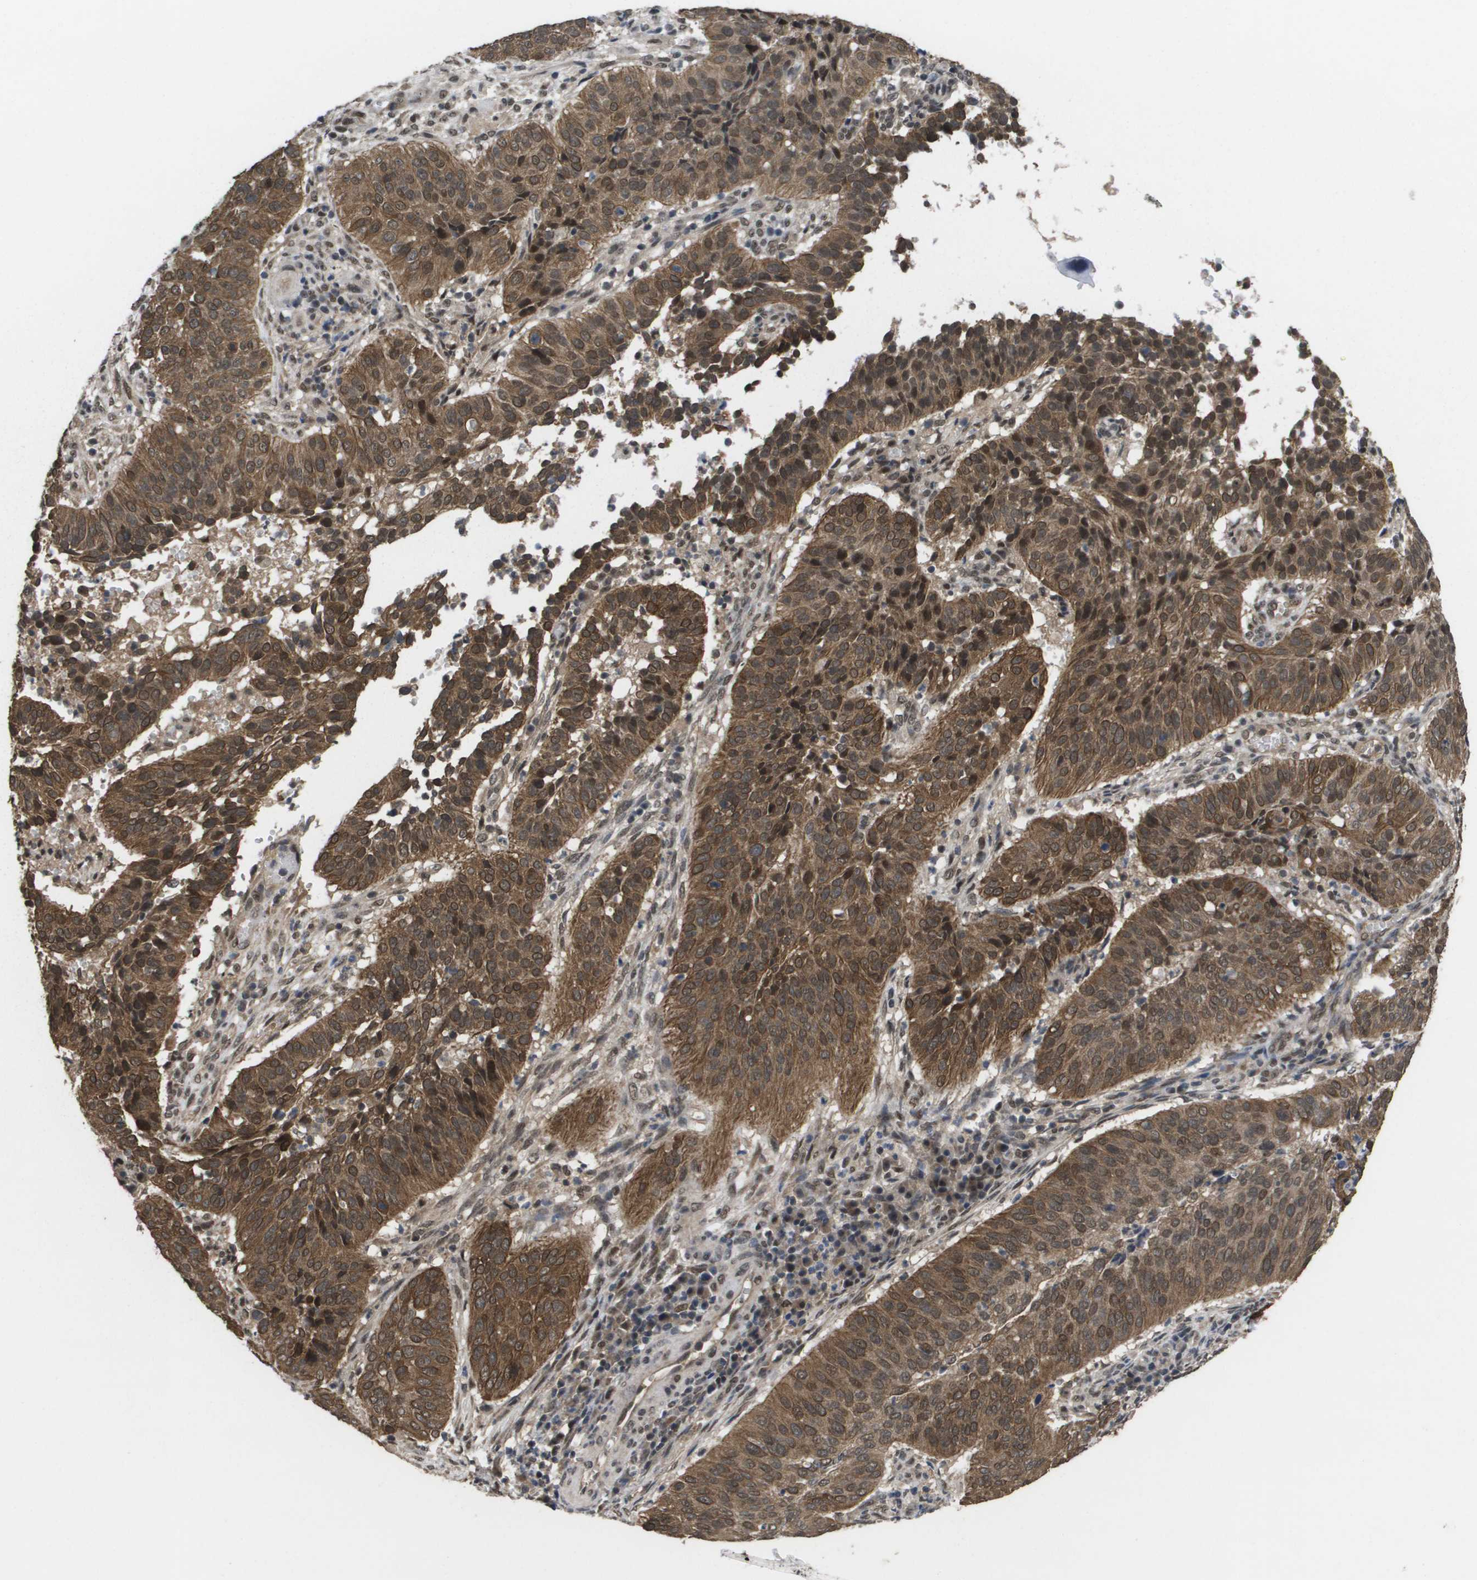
{"staining": {"intensity": "moderate", "quantity": ">75%", "location": "cytoplasmic/membranous,nuclear"}, "tissue": "cervical cancer", "cell_type": "Tumor cells", "image_type": "cancer", "snomed": [{"axis": "morphology", "description": "Normal tissue, NOS"}, {"axis": "morphology", "description": "Squamous cell carcinoma, NOS"}, {"axis": "topography", "description": "Cervix"}], "caption": "Protein expression analysis of cervical cancer shows moderate cytoplasmic/membranous and nuclear positivity in approximately >75% of tumor cells.", "gene": "AMBRA1", "patient": {"sex": "female", "age": 39}}